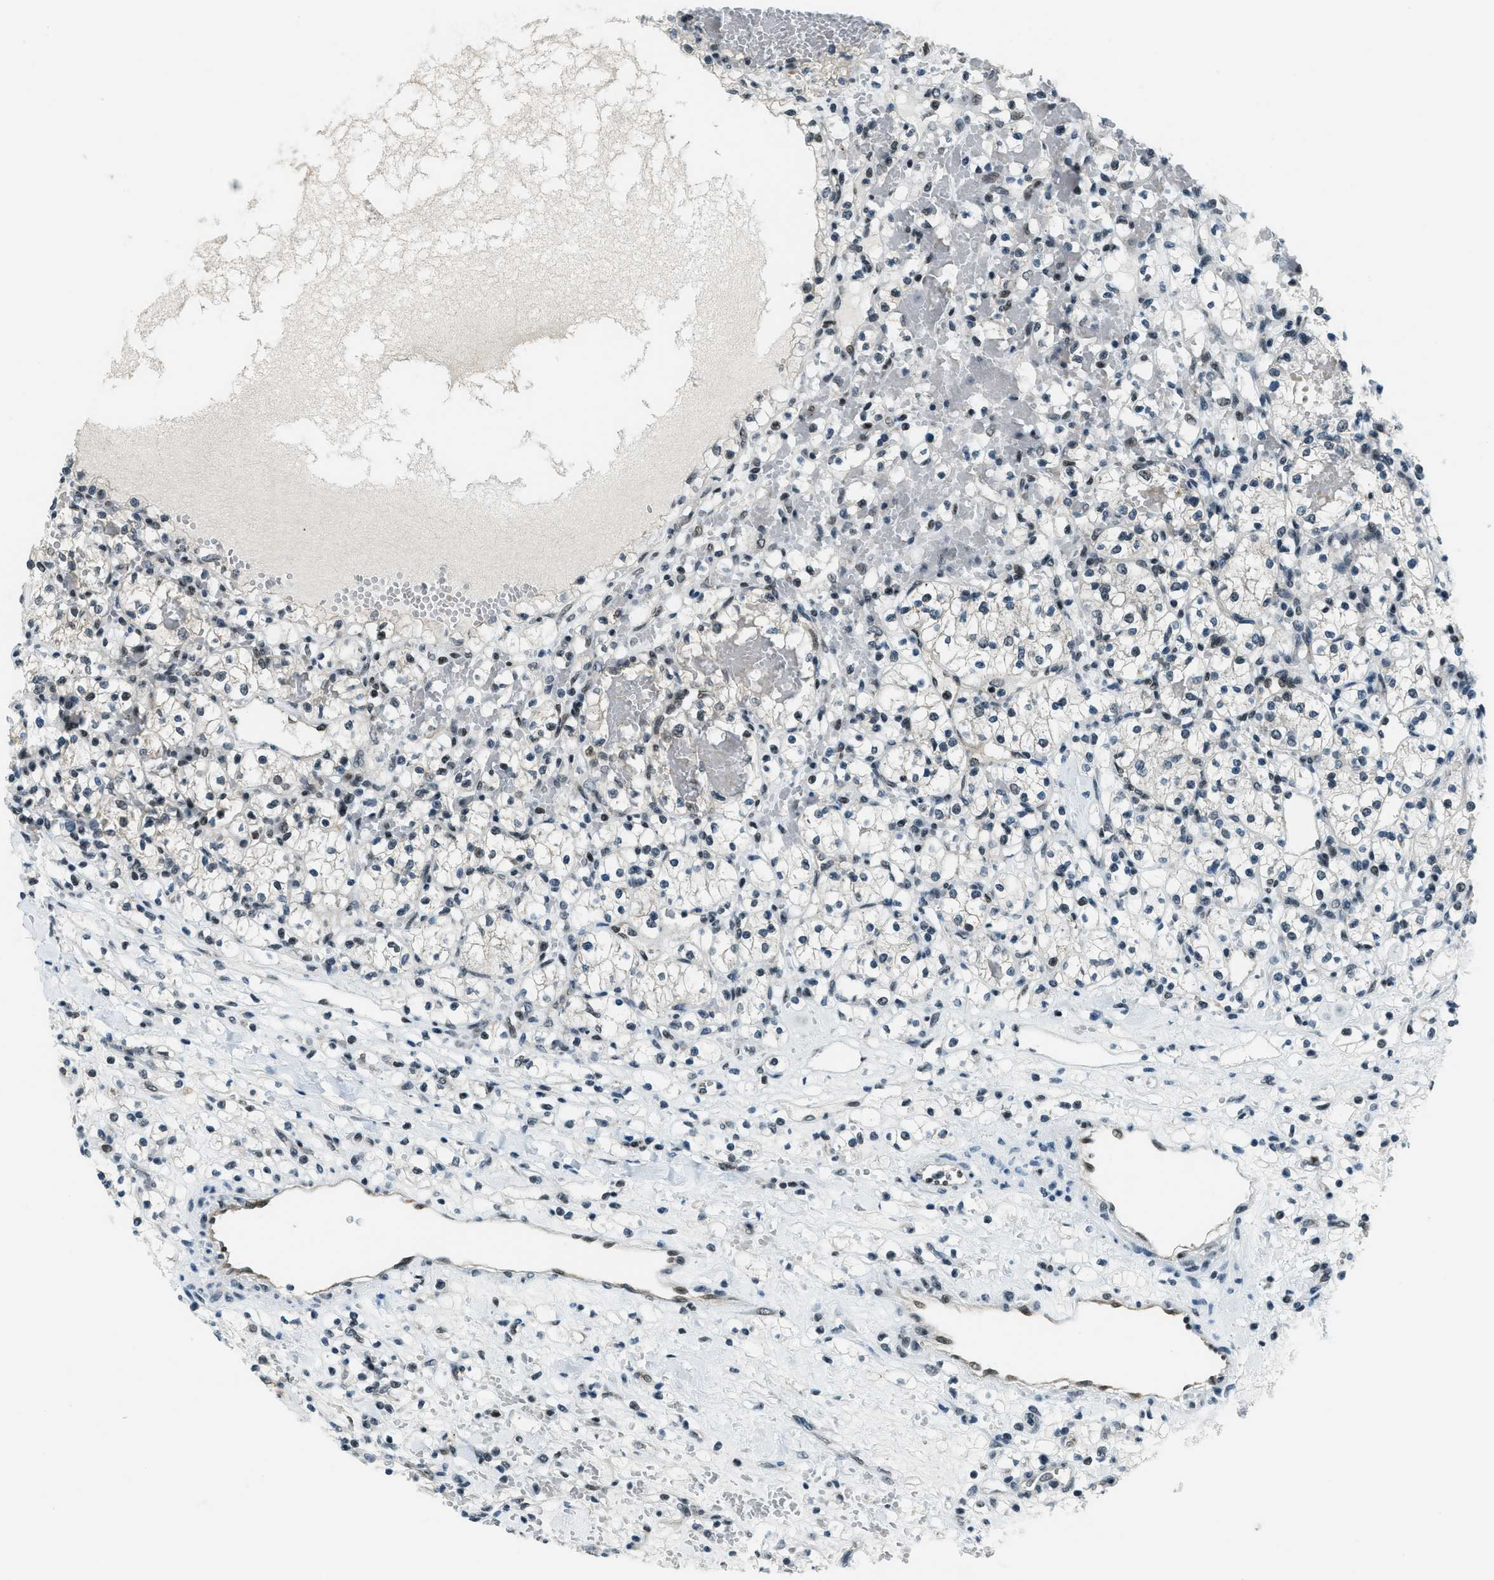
{"staining": {"intensity": "negative", "quantity": "none", "location": "none"}, "tissue": "renal cancer", "cell_type": "Tumor cells", "image_type": "cancer", "snomed": [{"axis": "morphology", "description": "Adenocarcinoma, NOS"}, {"axis": "topography", "description": "Kidney"}], "caption": "IHC micrograph of neoplastic tissue: human renal adenocarcinoma stained with DAB (3,3'-diaminobenzidine) shows no significant protein expression in tumor cells.", "gene": "KLF6", "patient": {"sex": "female", "age": 60}}